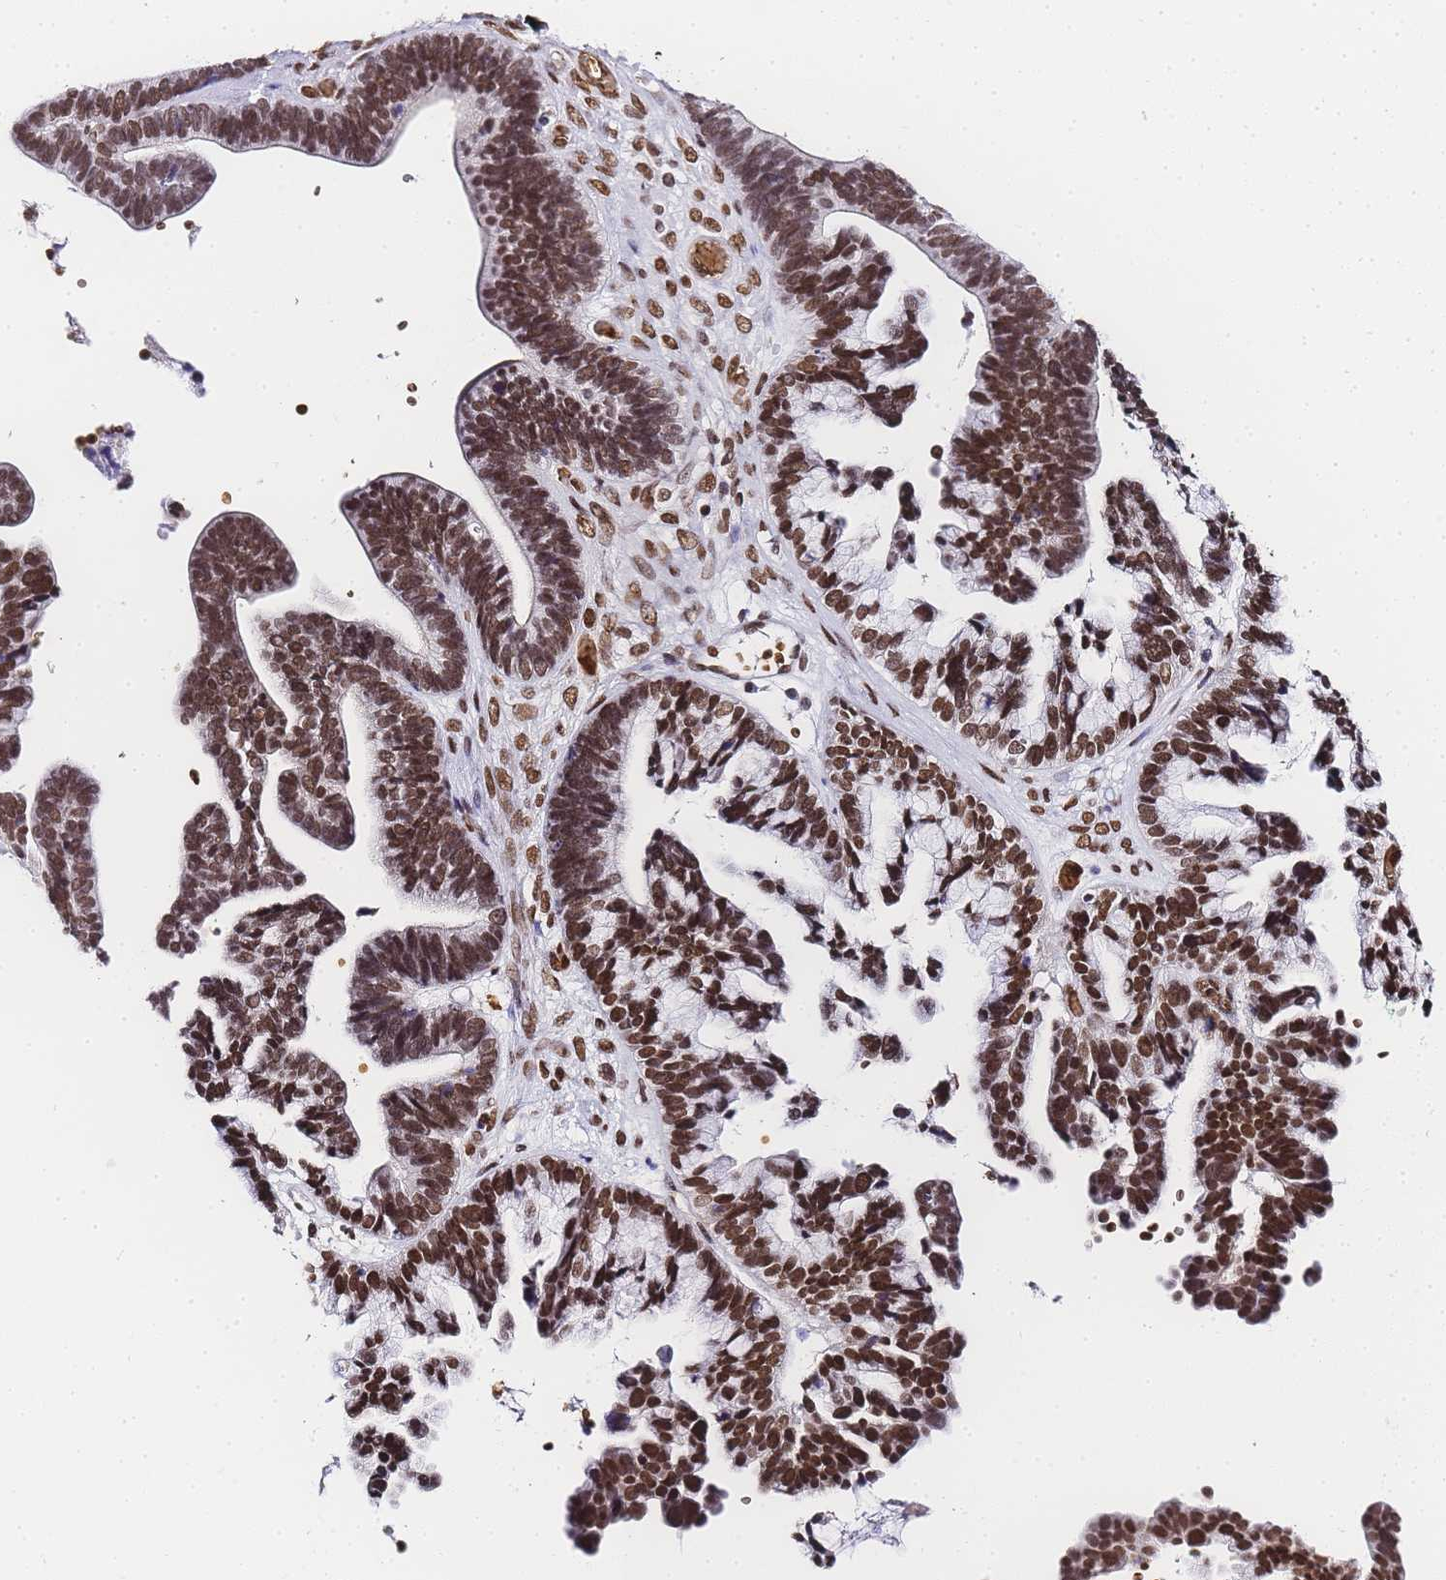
{"staining": {"intensity": "strong", "quantity": ">75%", "location": "nuclear"}, "tissue": "ovarian cancer", "cell_type": "Tumor cells", "image_type": "cancer", "snomed": [{"axis": "morphology", "description": "Cystadenocarcinoma, serous, NOS"}, {"axis": "topography", "description": "Ovary"}], "caption": "This image reveals IHC staining of human serous cystadenocarcinoma (ovarian), with high strong nuclear expression in approximately >75% of tumor cells.", "gene": "POLR1A", "patient": {"sex": "female", "age": 56}}